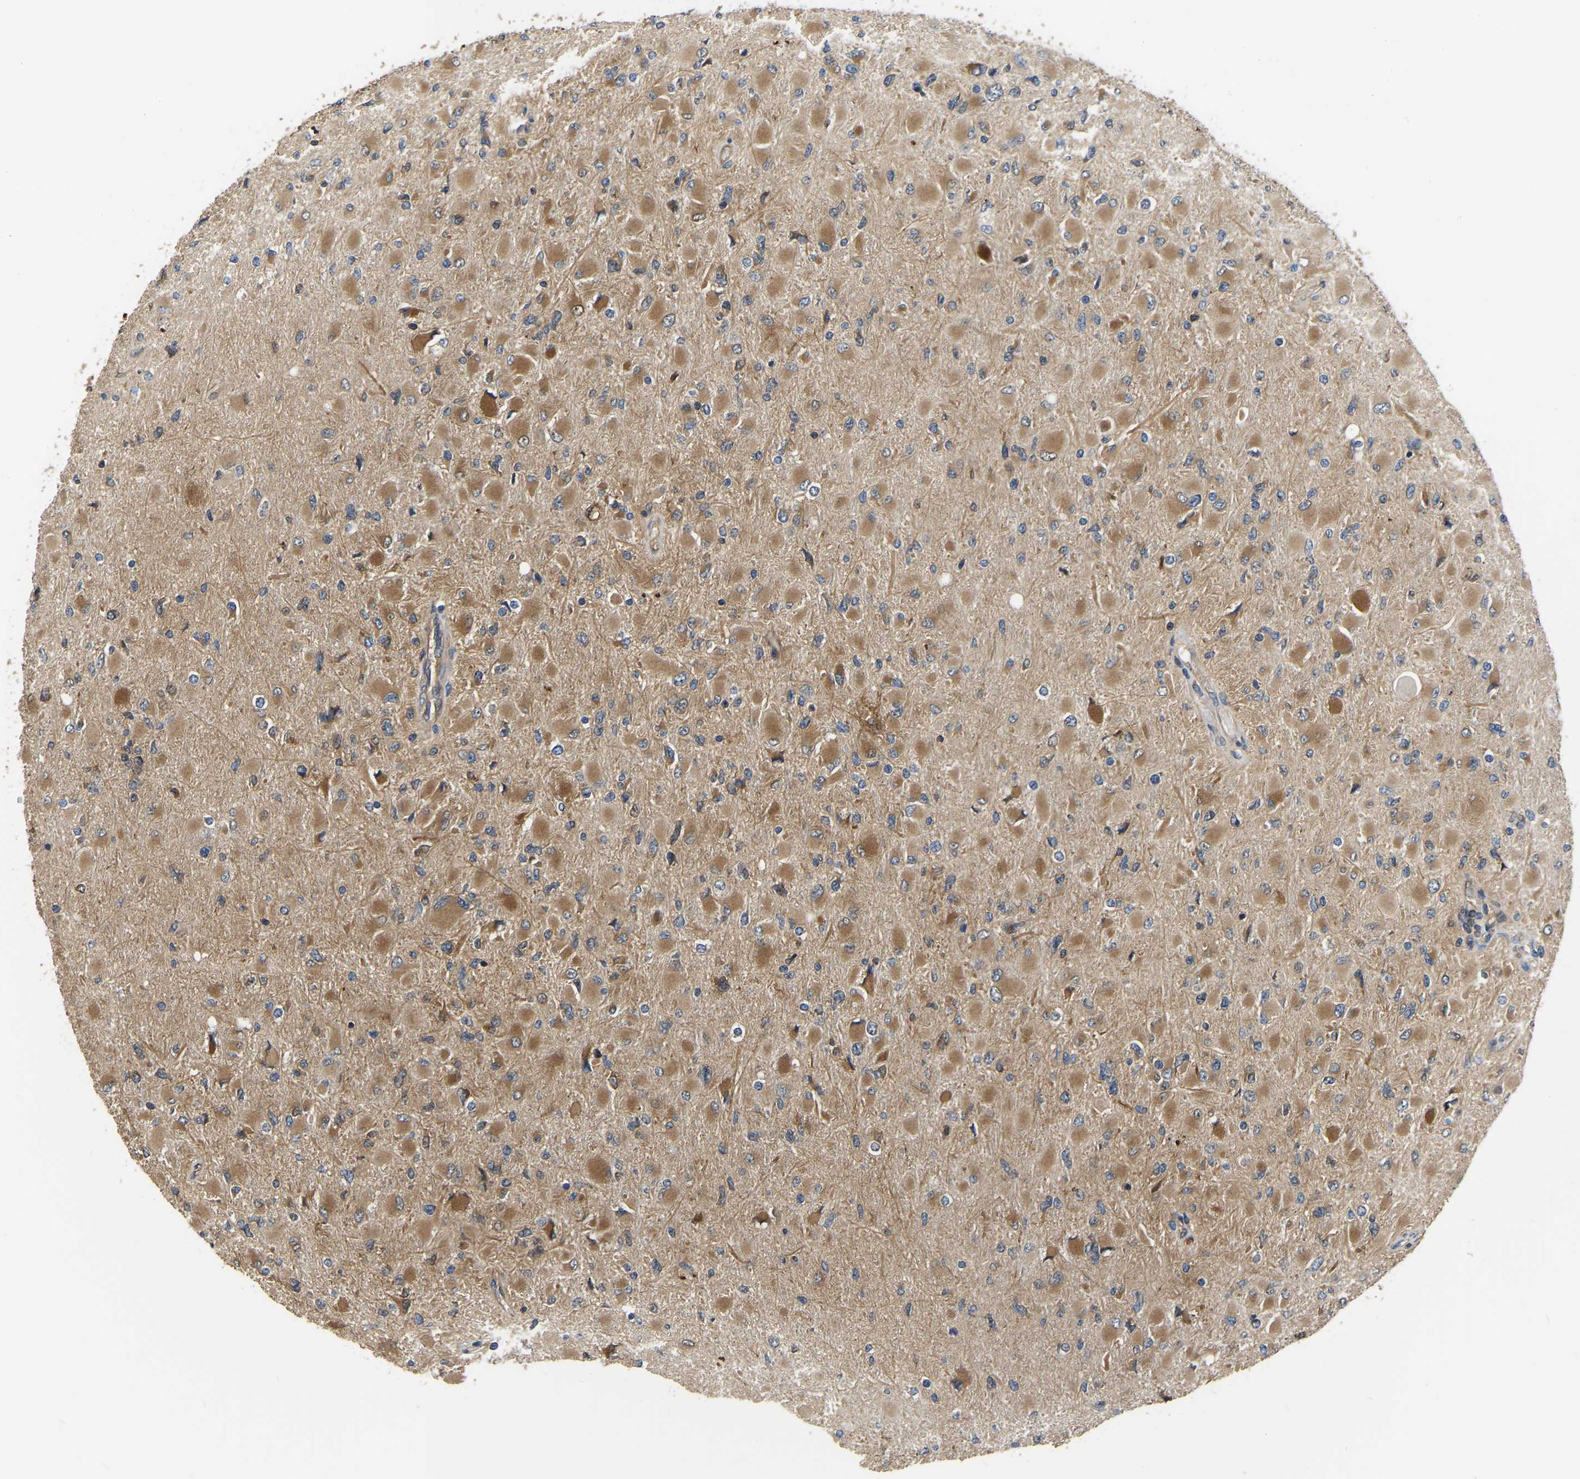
{"staining": {"intensity": "moderate", "quantity": ">75%", "location": "cytoplasmic/membranous"}, "tissue": "glioma", "cell_type": "Tumor cells", "image_type": "cancer", "snomed": [{"axis": "morphology", "description": "Glioma, malignant, High grade"}, {"axis": "topography", "description": "Cerebral cortex"}], "caption": "IHC image of neoplastic tissue: human glioma stained using immunohistochemistry demonstrates medium levels of moderate protein expression localized specifically in the cytoplasmic/membranous of tumor cells, appearing as a cytoplasmic/membranous brown color.", "gene": "GARS1", "patient": {"sex": "female", "age": 36}}